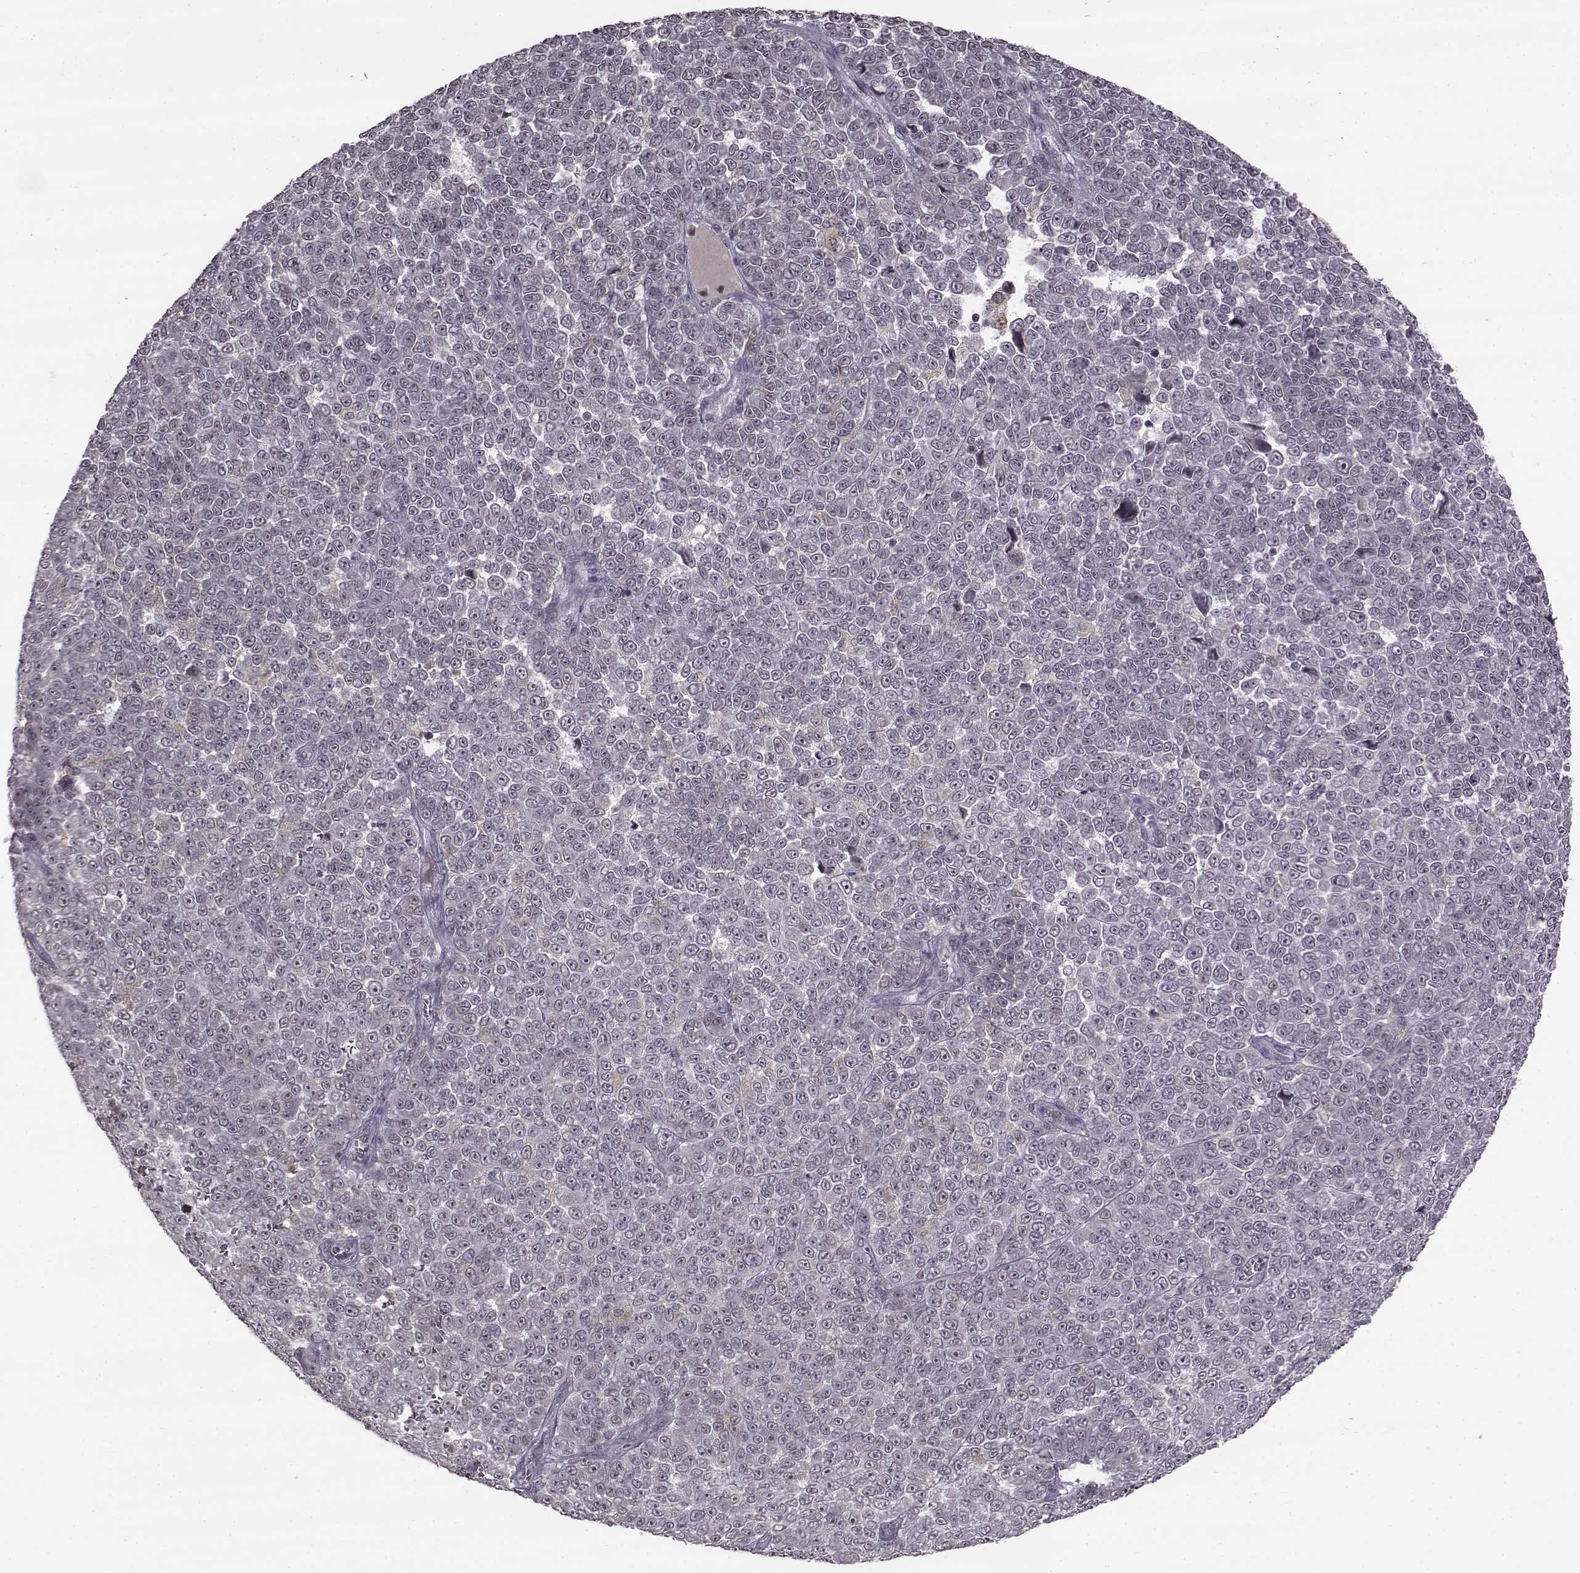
{"staining": {"intensity": "negative", "quantity": "none", "location": "none"}, "tissue": "melanoma", "cell_type": "Tumor cells", "image_type": "cancer", "snomed": [{"axis": "morphology", "description": "Malignant melanoma, NOS"}, {"axis": "topography", "description": "Skin"}], "caption": "IHC photomicrograph of human malignant melanoma stained for a protein (brown), which reveals no expression in tumor cells.", "gene": "SLC28A2", "patient": {"sex": "female", "age": 95}}